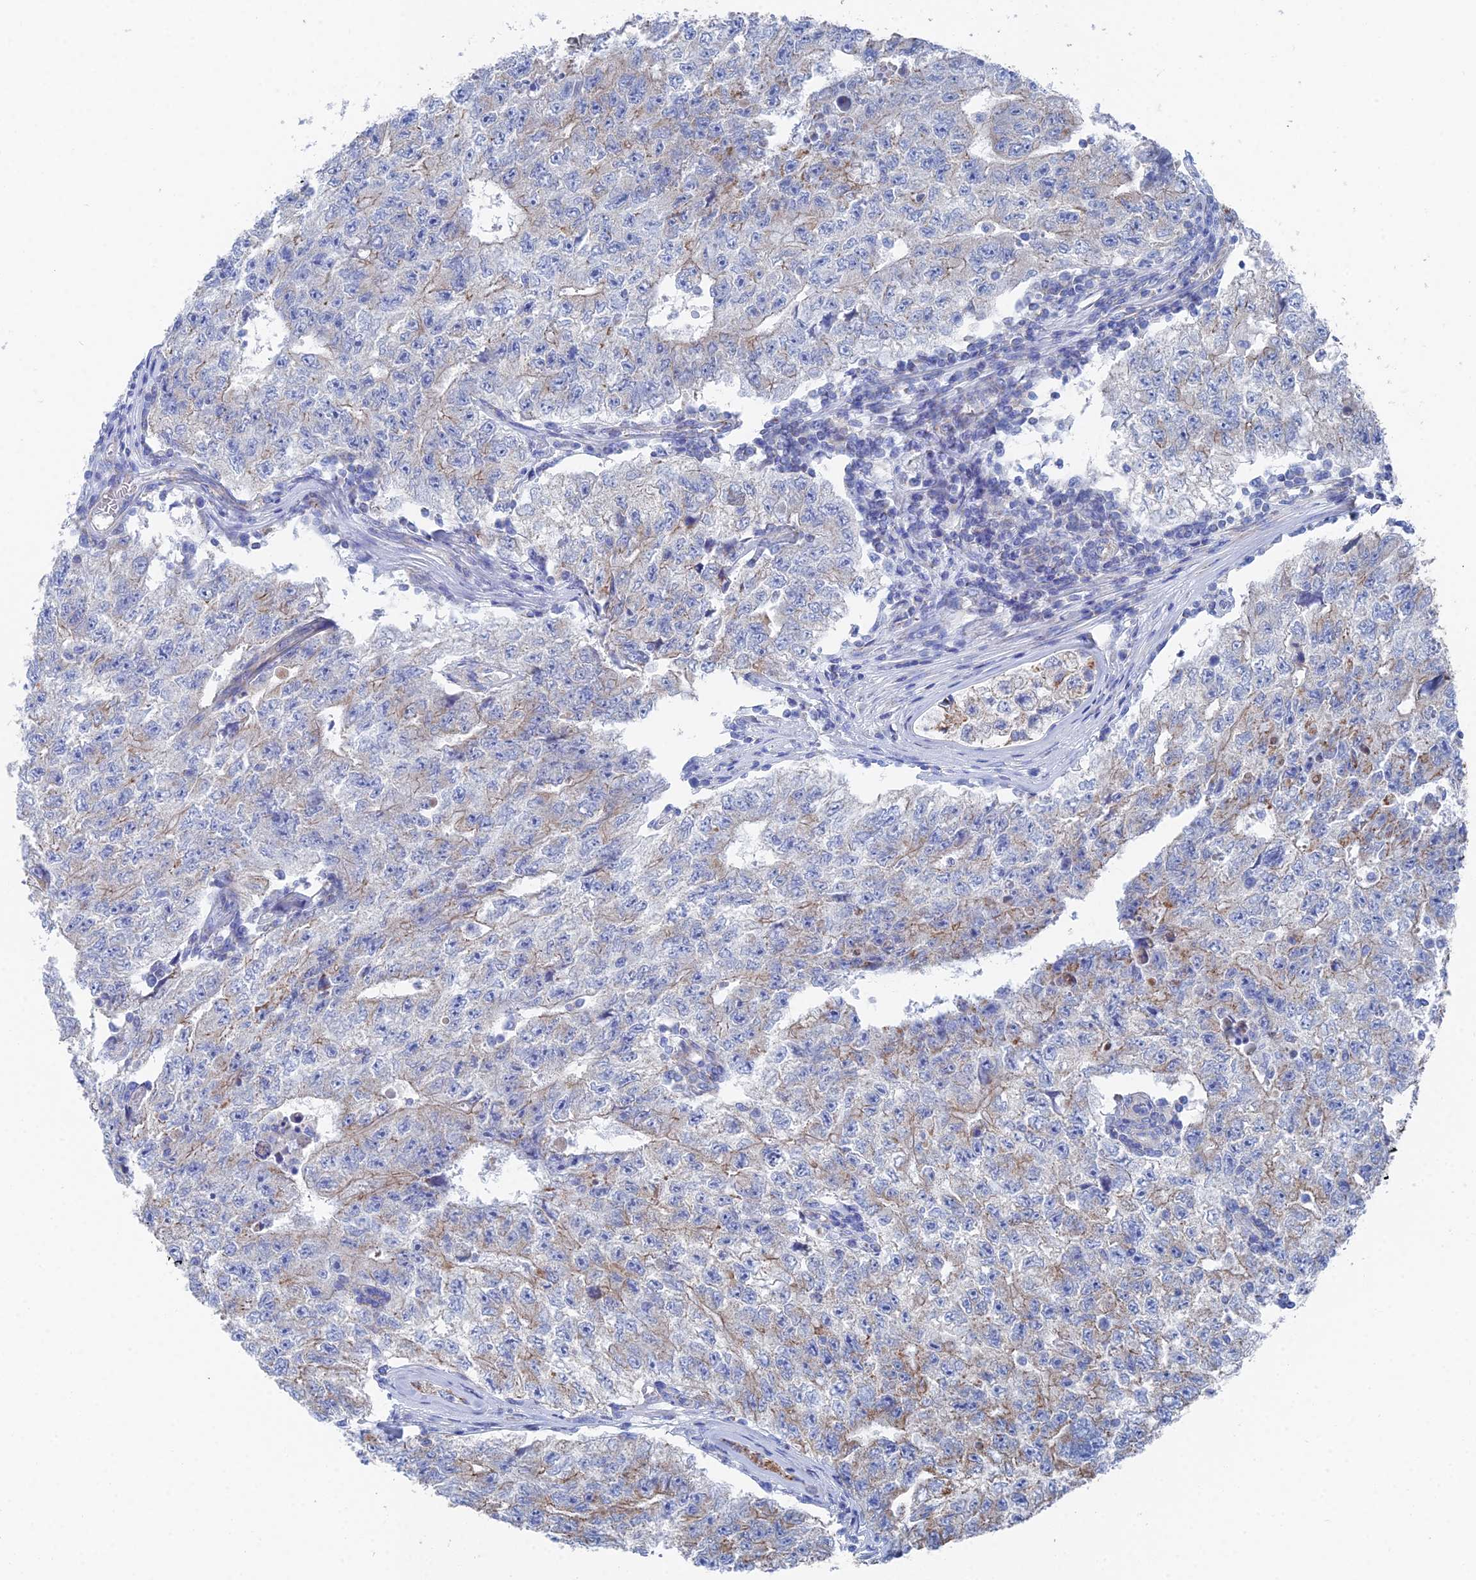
{"staining": {"intensity": "moderate", "quantity": "25%-75%", "location": "cytoplasmic/membranous"}, "tissue": "testis cancer", "cell_type": "Tumor cells", "image_type": "cancer", "snomed": [{"axis": "morphology", "description": "Carcinoma, Embryonal, NOS"}, {"axis": "topography", "description": "Testis"}], "caption": "The histopathology image displays immunohistochemical staining of testis cancer (embryonal carcinoma). There is moderate cytoplasmic/membranous expression is present in about 25%-75% of tumor cells.", "gene": "IFT80", "patient": {"sex": "male", "age": 17}}